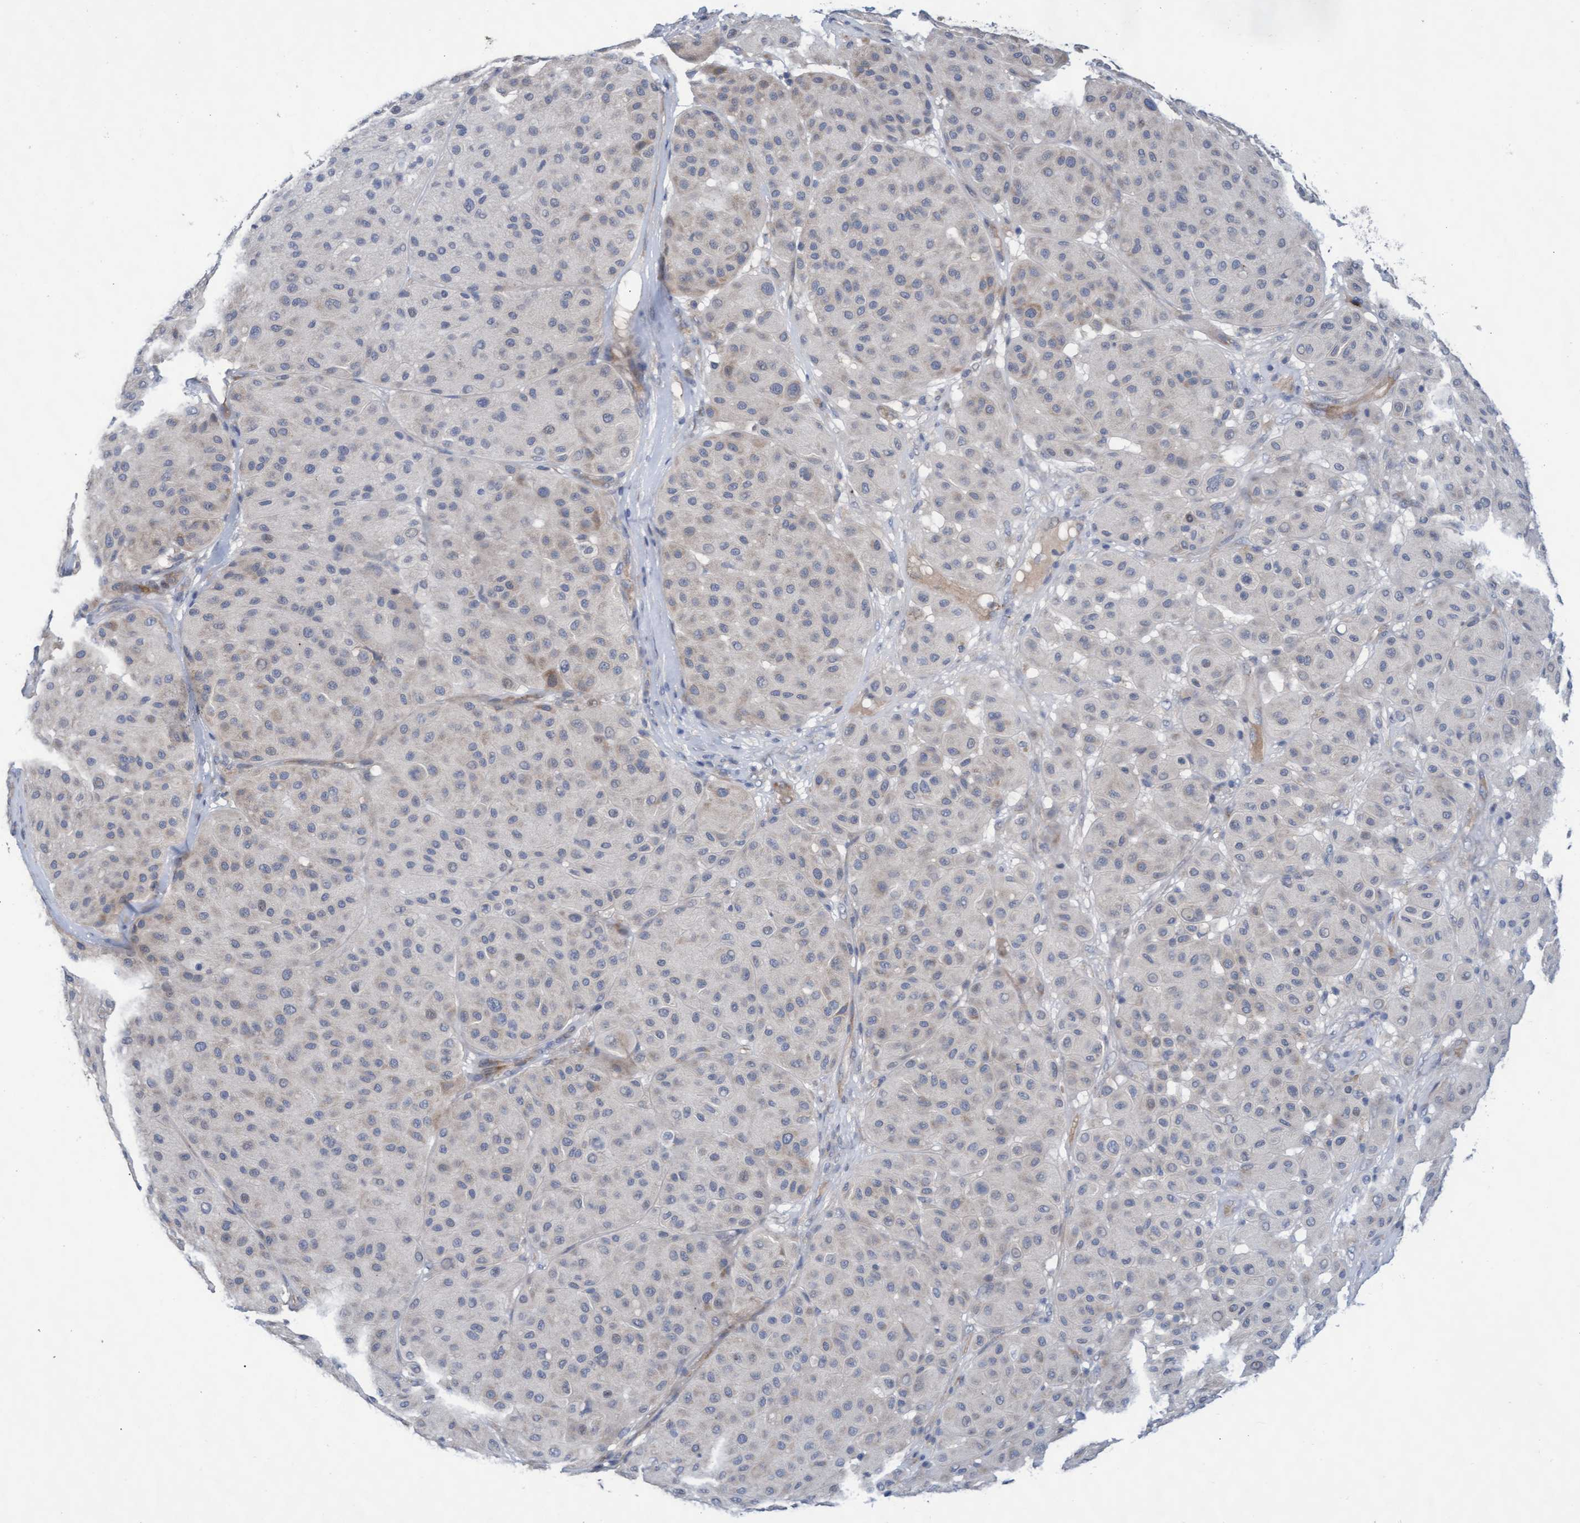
{"staining": {"intensity": "moderate", "quantity": "<25%", "location": "cytoplasmic/membranous"}, "tissue": "melanoma", "cell_type": "Tumor cells", "image_type": "cancer", "snomed": [{"axis": "morphology", "description": "Normal tissue, NOS"}, {"axis": "morphology", "description": "Malignant melanoma, Metastatic site"}, {"axis": "topography", "description": "Skin"}], "caption": "Protein expression analysis of malignant melanoma (metastatic site) displays moderate cytoplasmic/membranous staining in approximately <25% of tumor cells.", "gene": "ABCF2", "patient": {"sex": "male", "age": 41}}